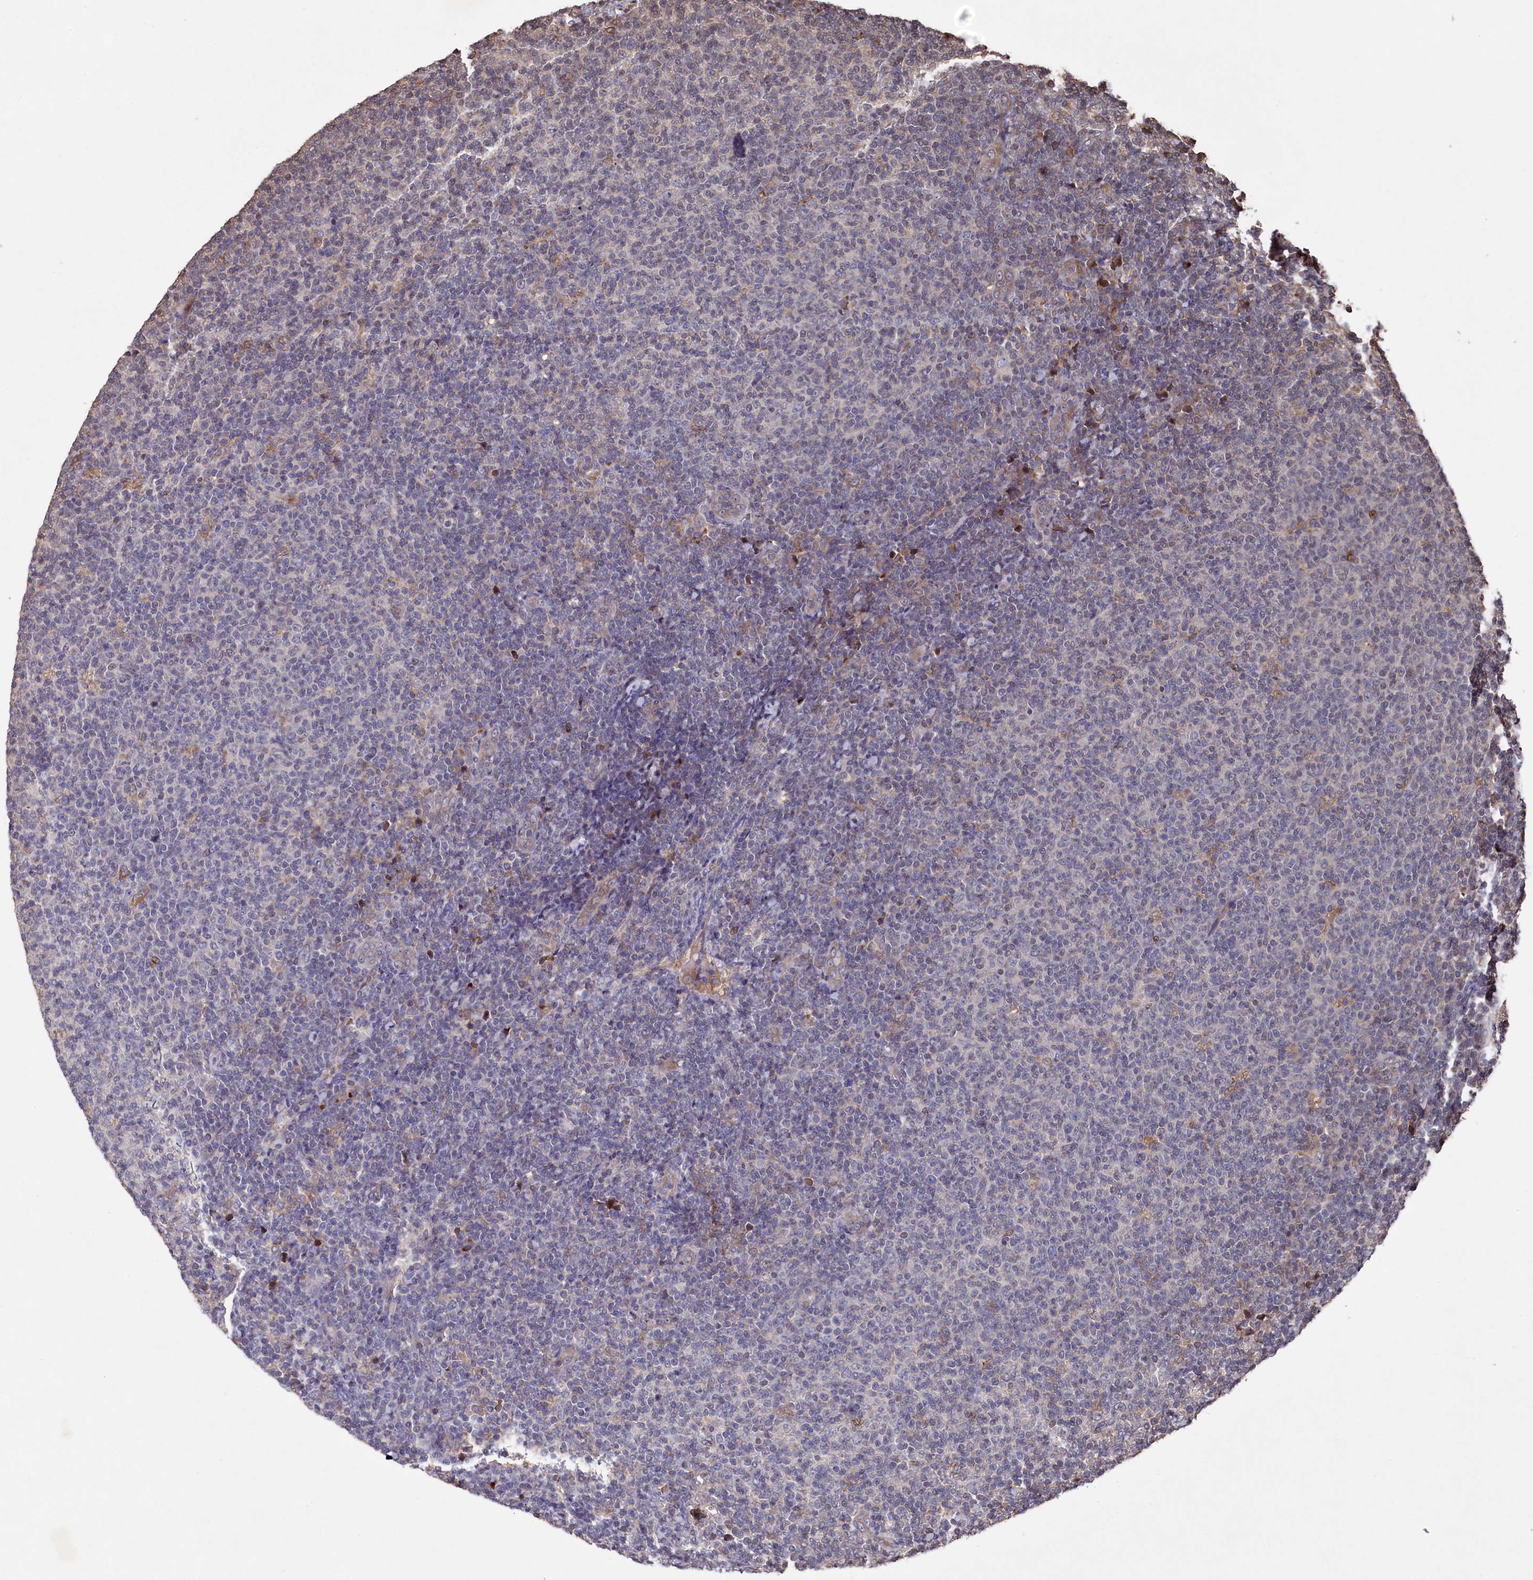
{"staining": {"intensity": "negative", "quantity": "none", "location": "none"}, "tissue": "lymphoma", "cell_type": "Tumor cells", "image_type": "cancer", "snomed": [{"axis": "morphology", "description": "Malignant lymphoma, non-Hodgkin's type, Low grade"}, {"axis": "topography", "description": "Lymph node"}], "caption": "This is a image of IHC staining of low-grade malignant lymphoma, non-Hodgkin's type, which shows no staining in tumor cells.", "gene": "NAA60", "patient": {"sex": "male", "age": 66}}